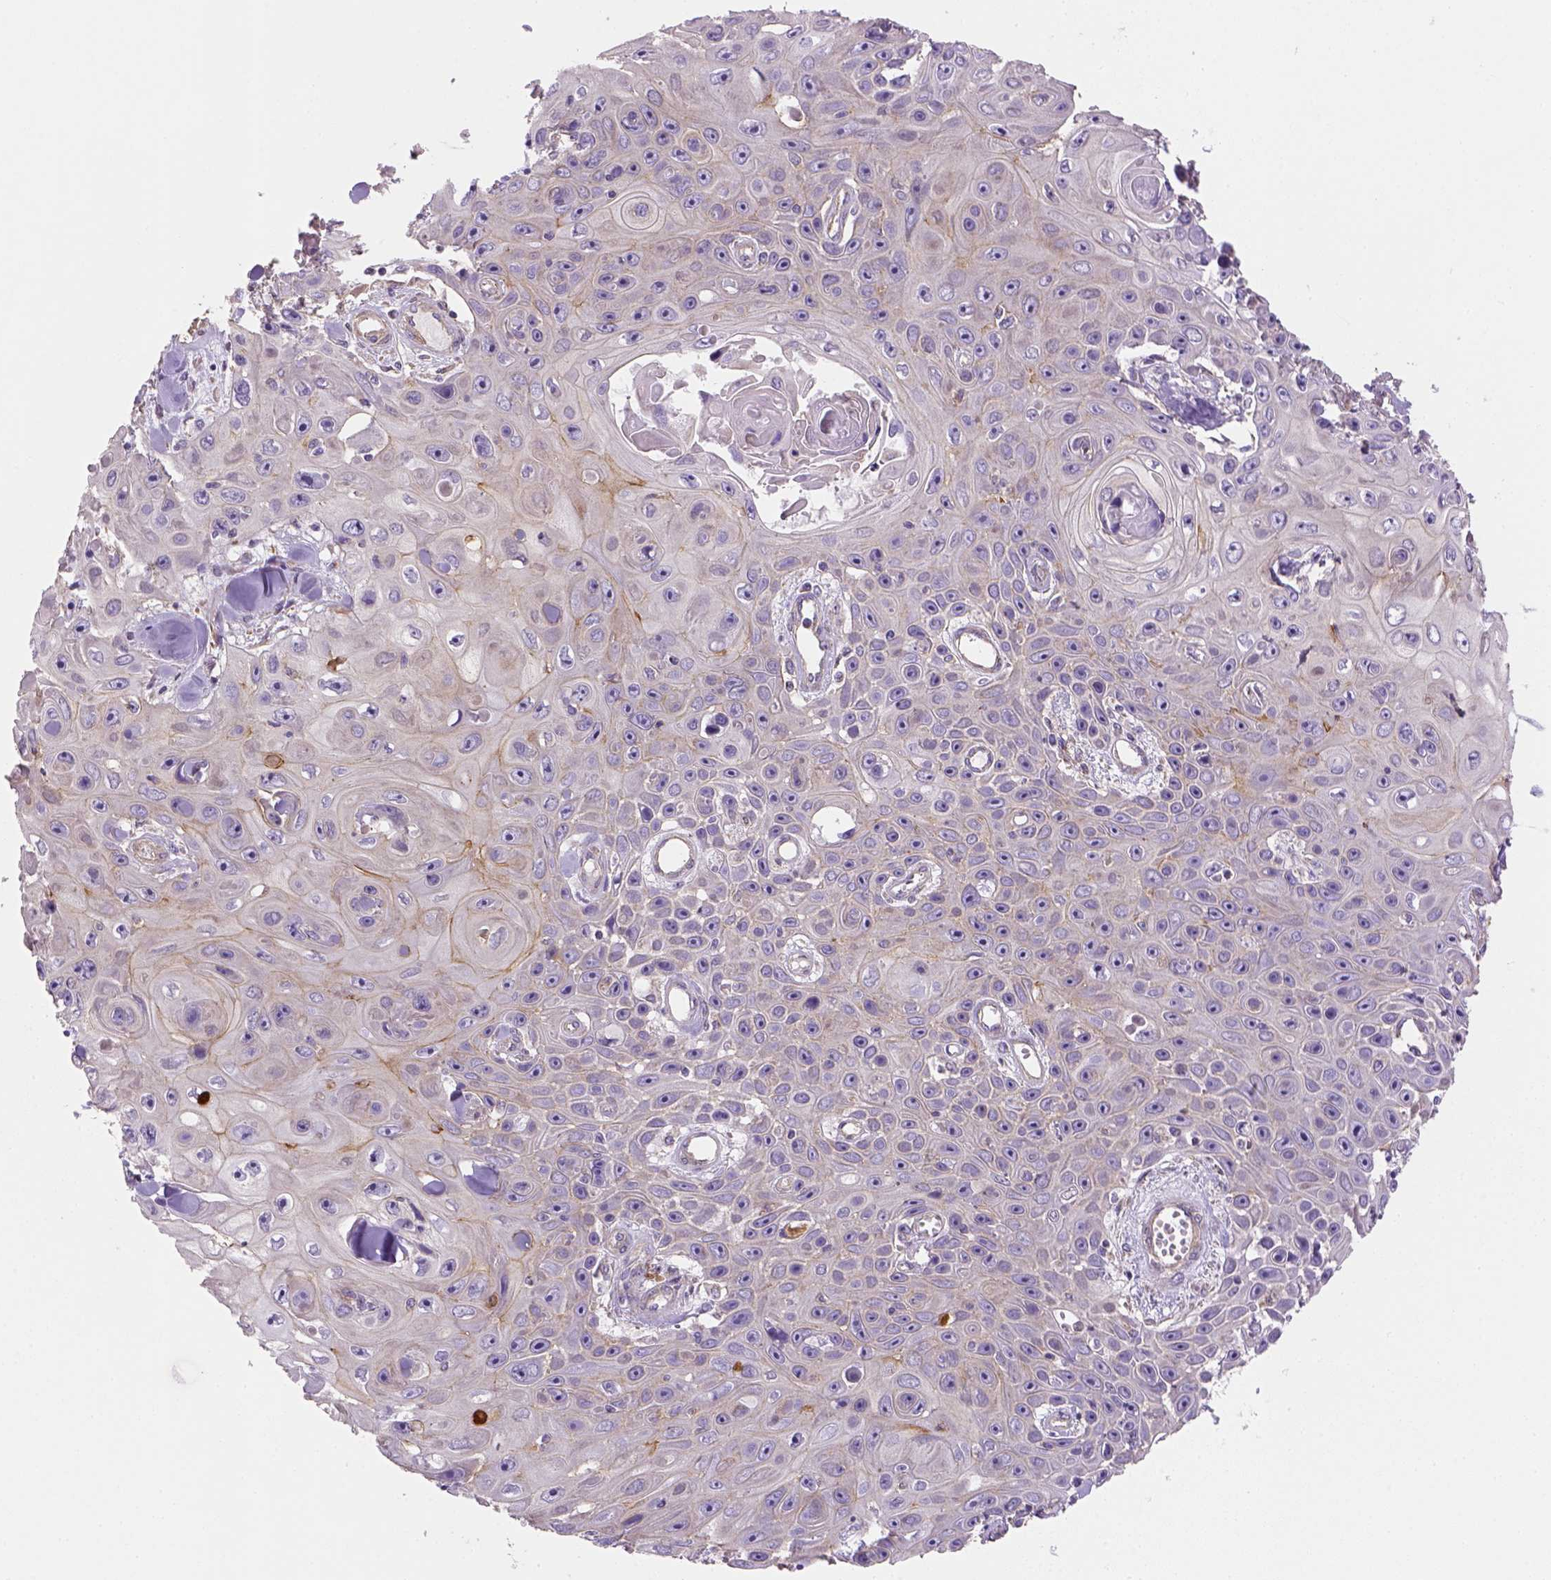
{"staining": {"intensity": "negative", "quantity": "none", "location": "none"}, "tissue": "skin cancer", "cell_type": "Tumor cells", "image_type": "cancer", "snomed": [{"axis": "morphology", "description": "Squamous cell carcinoma, NOS"}, {"axis": "topography", "description": "Skin"}], "caption": "Micrograph shows no protein staining in tumor cells of squamous cell carcinoma (skin) tissue.", "gene": "HTRA1", "patient": {"sex": "male", "age": 82}}